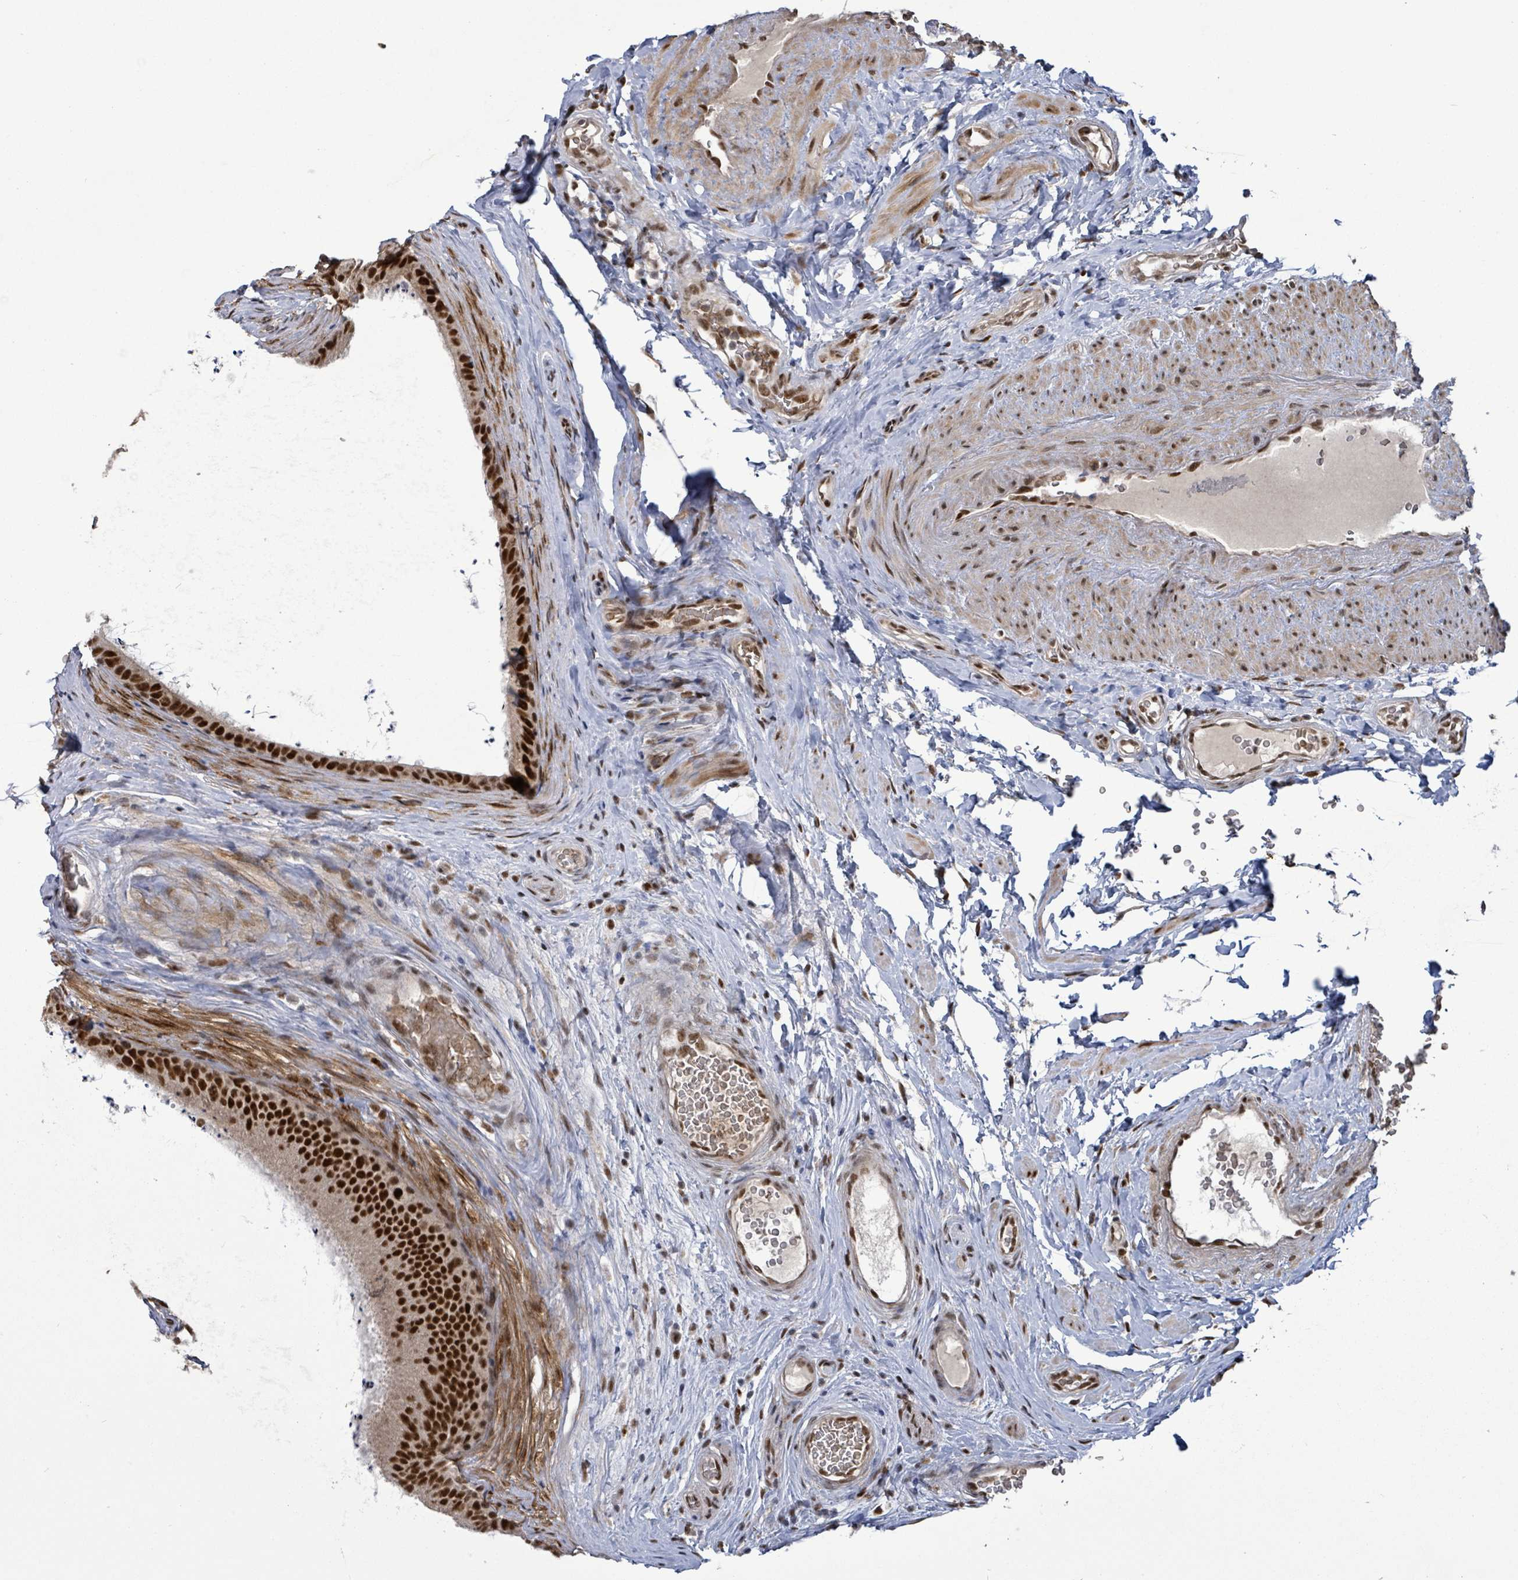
{"staining": {"intensity": "strong", "quantity": ">75%", "location": "nuclear"}, "tissue": "epididymis", "cell_type": "Glandular cells", "image_type": "normal", "snomed": [{"axis": "morphology", "description": "Normal tissue, NOS"}, {"axis": "topography", "description": "Testis"}, {"axis": "topography", "description": "Epididymis"}], "caption": "The image exhibits staining of benign epididymis, revealing strong nuclear protein expression (brown color) within glandular cells. (DAB (3,3'-diaminobenzidine) IHC with brightfield microscopy, high magnification).", "gene": "PATZ1", "patient": {"sex": "male", "age": 41}}